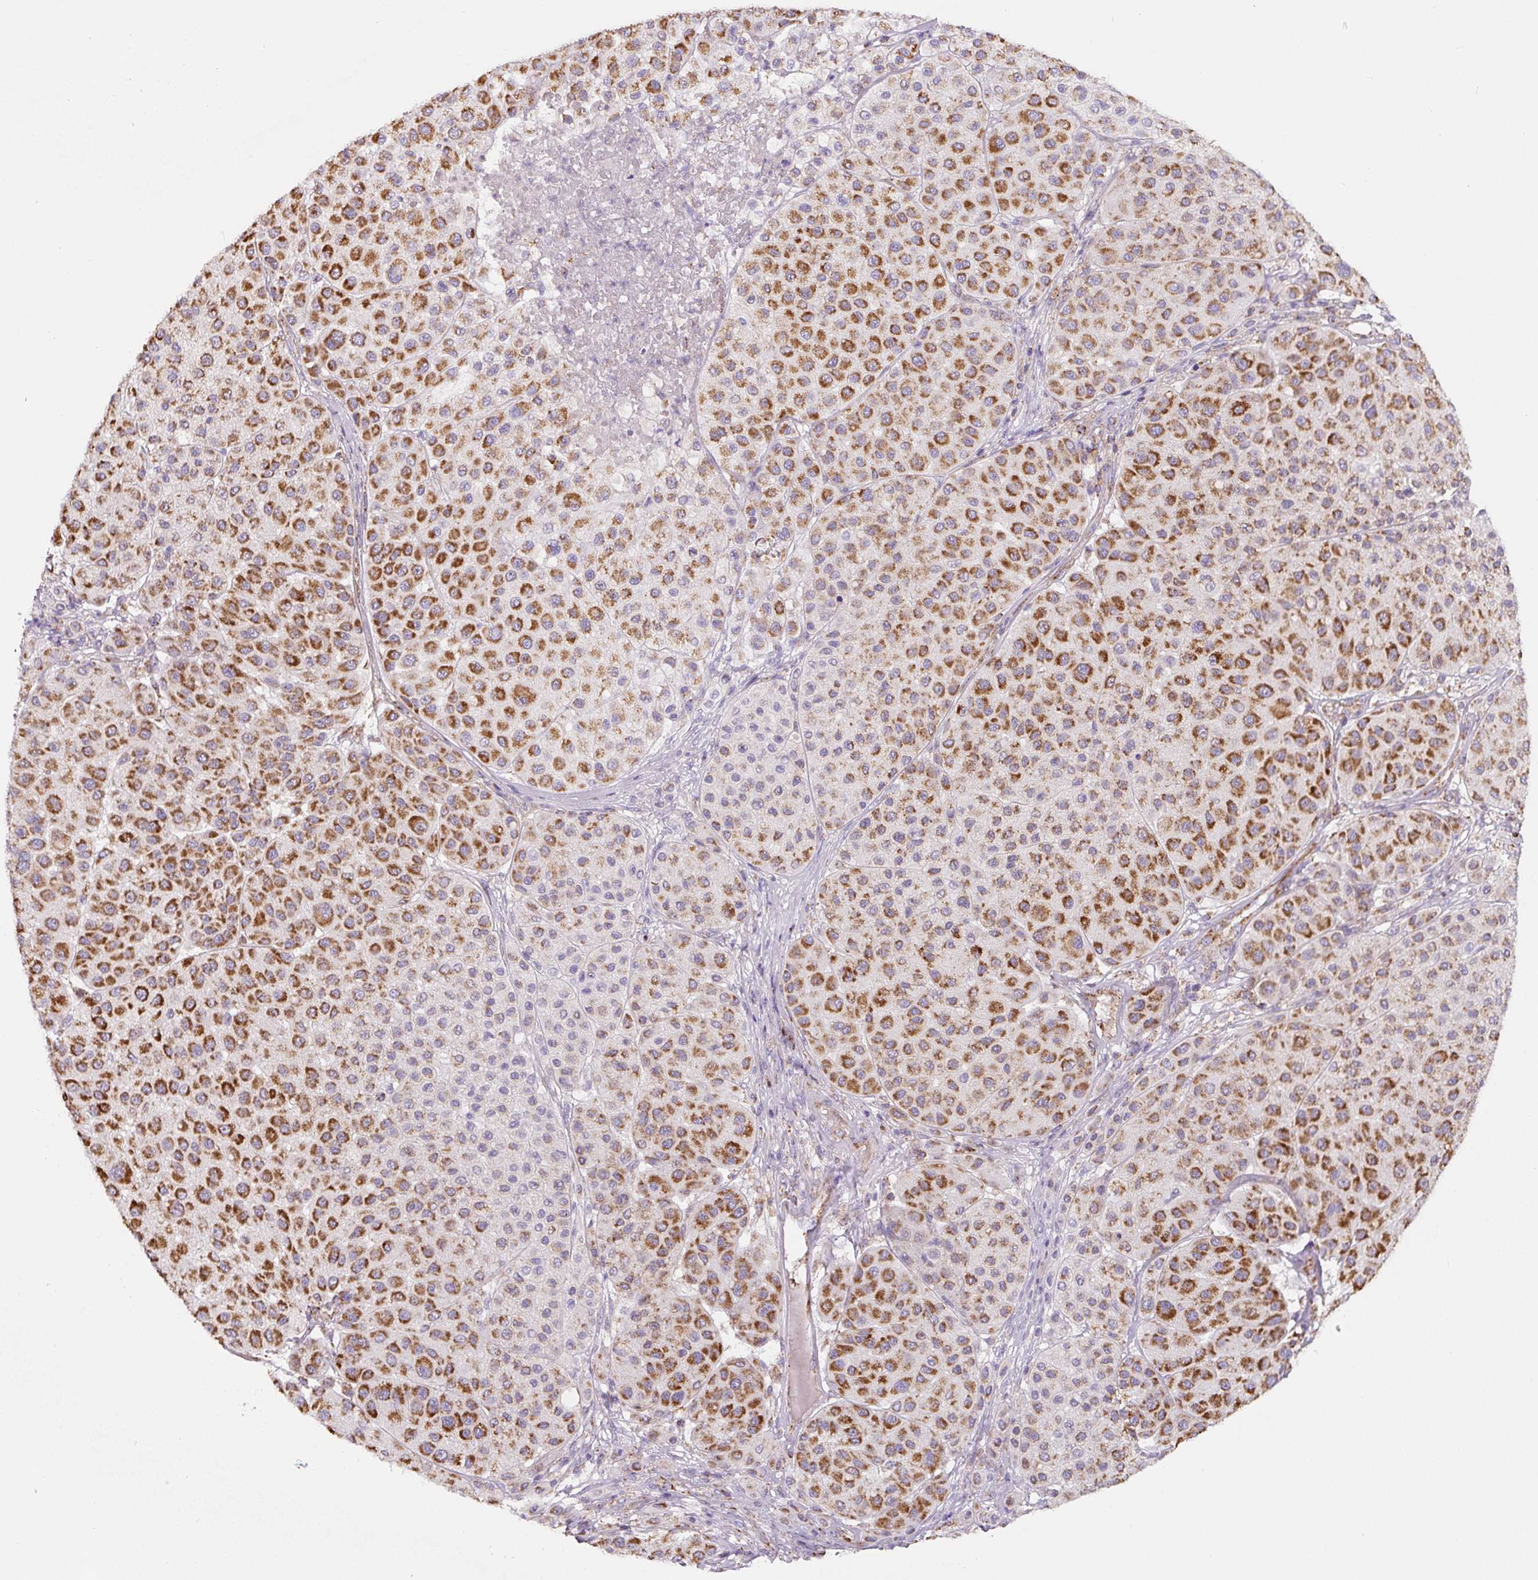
{"staining": {"intensity": "strong", "quantity": ">75%", "location": "cytoplasmic/membranous"}, "tissue": "melanoma", "cell_type": "Tumor cells", "image_type": "cancer", "snomed": [{"axis": "morphology", "description": "Malignant melanoma, Metastatic site"}, {"axis": "topography", "description": "Smooth muscle"}], "caption": "Protein staining by IHC reveals strong cytoplasmic/membranous positivity in approximately >75% of tumor cells in malignant melanoma (metastatic site).", "gene": "MT-CO2", "patient": {"sex": "male", "age": 41}}